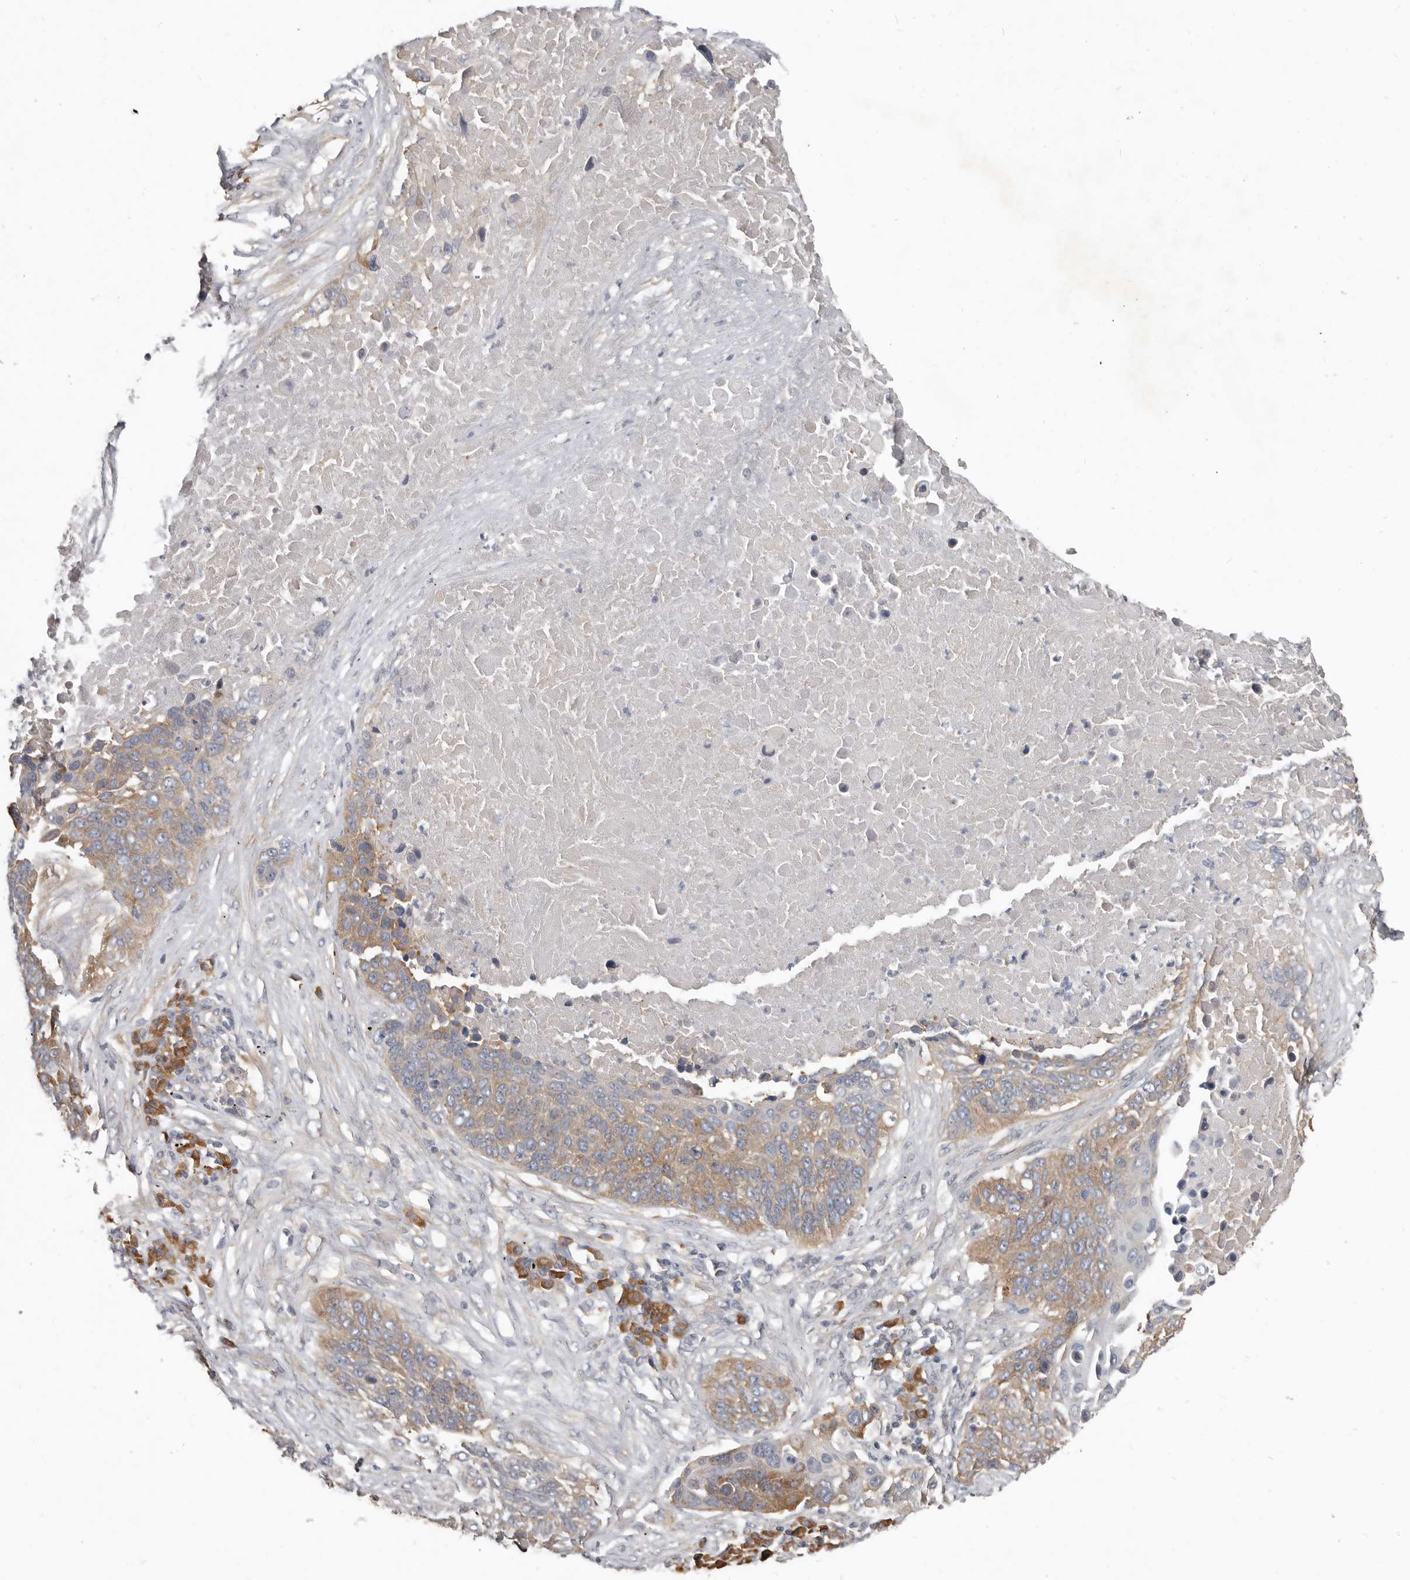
{"staining": {"intensity": "moderate", "quantity": ">75%", "location": "cytoplasmic/membranous"}, "tissue": "lung cancer", "cell_type": "Tumor cells", "image_type": "cancer", "snomed": [{"axis": "morphology", "description": "Squamous cell carcinoma, NOS"}, {"axis": "topography", "description": "Lung"}], "caption": "An image of human lung cancer (squamous cell carcinoma) stained for a protein demonstrates moderate cytoplasmic/membranous brown staining in tumor cells.", "gene": "AKNAD1", "patient": {"sex": "male", "age": 66}}